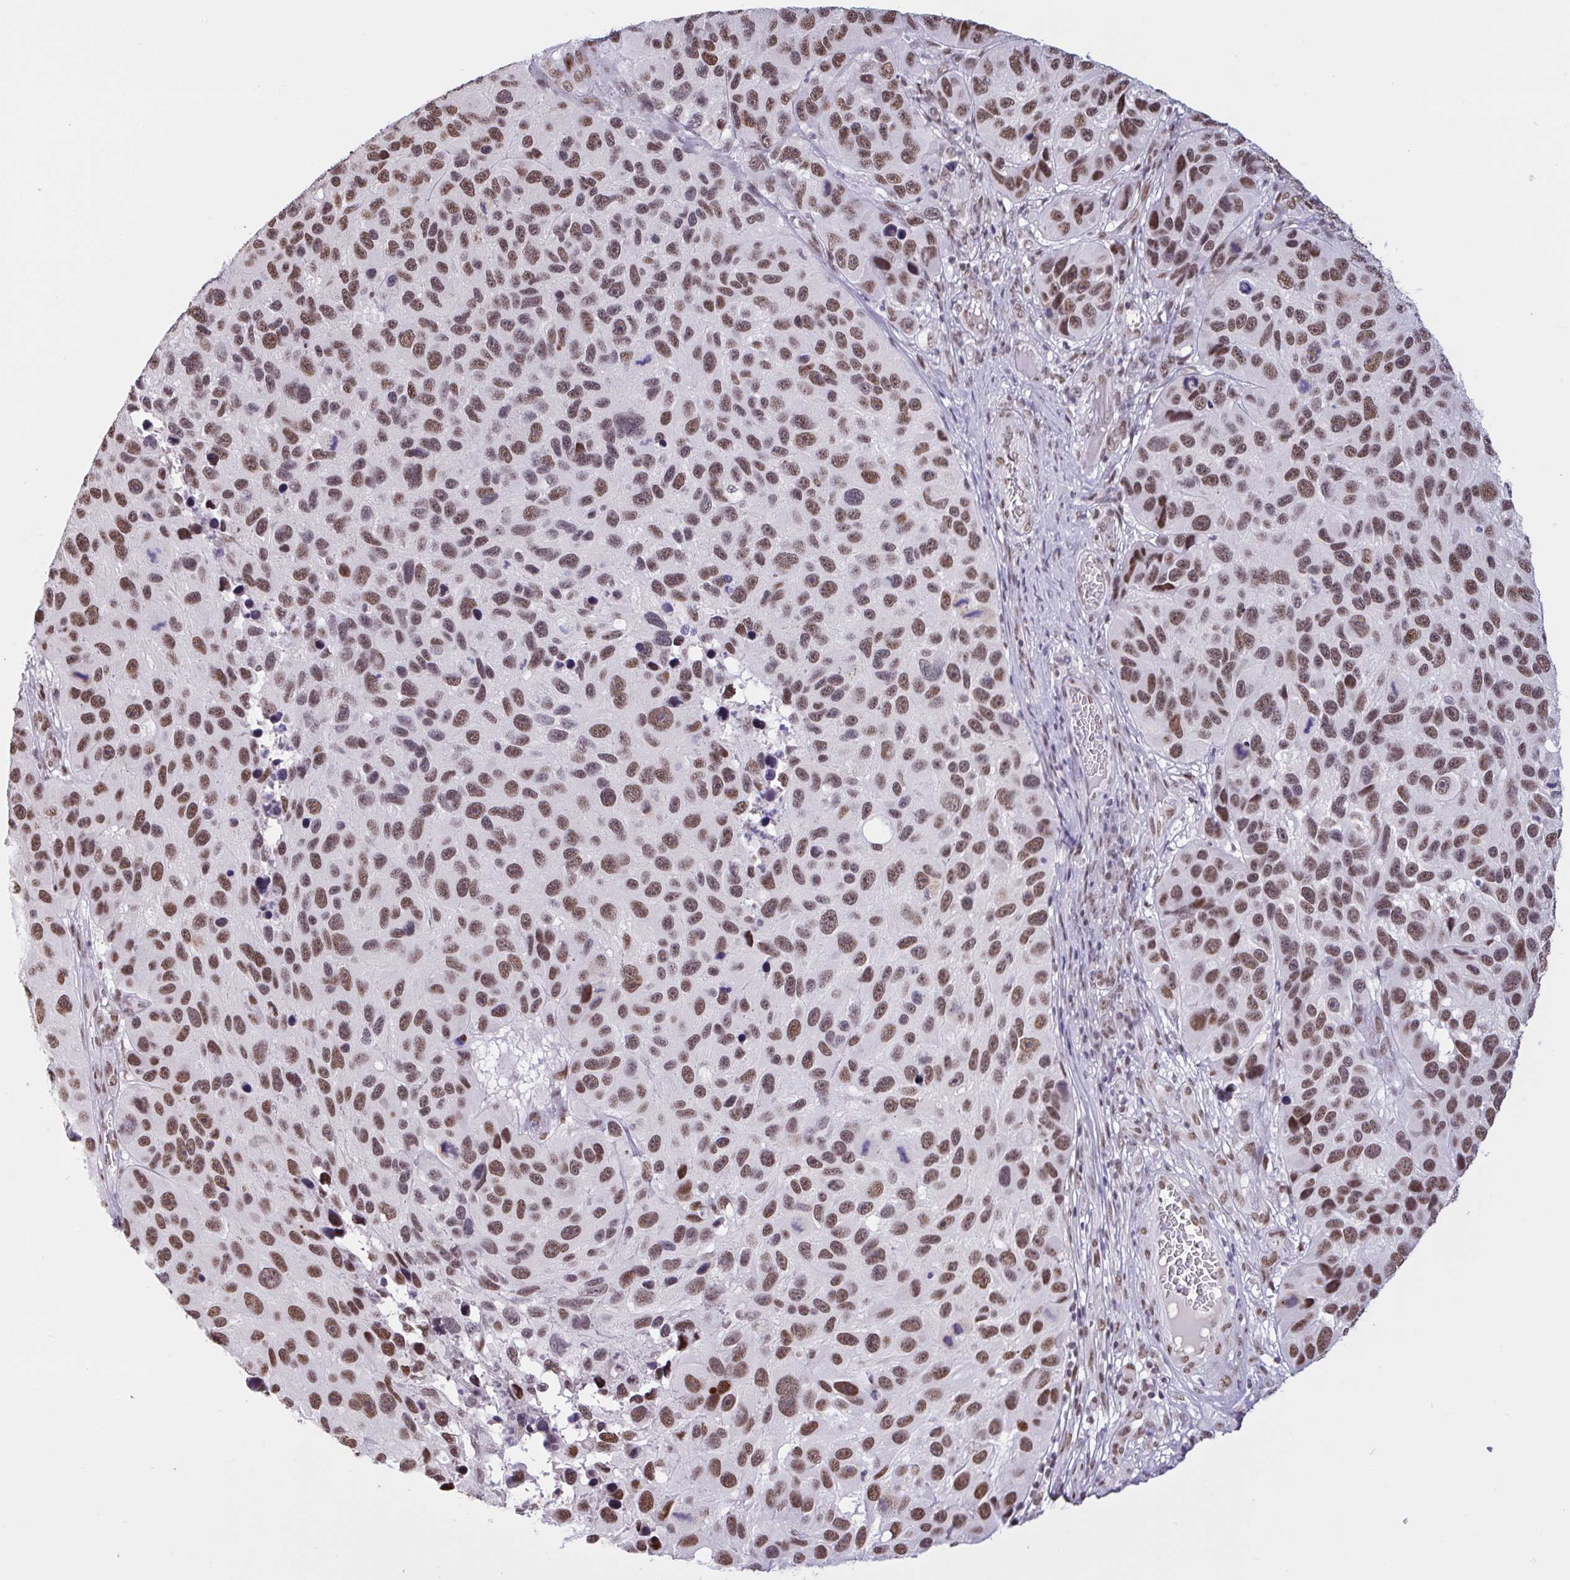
{"staining": {"intensity": "moderate", "quantity": ">75%", "location": "nuclear"}, "tissue": "melanoma", "cell_type": "Tumor cells", "image_type": "cancer", "snomed": [{"axis": "morphology", "description": "Malignant melanoma, NOS"}, {"axis": "topography", "description": "Skin"}], "caption": "Malignant melanoma stained for a protein reveals moderate nuclear positivity in tumor cells. (brown staining indicates protein expression, while blue staining denotes nuclei).", "gene": "CBFA2T2", "patient": {"sex": "male", "age": 53}}